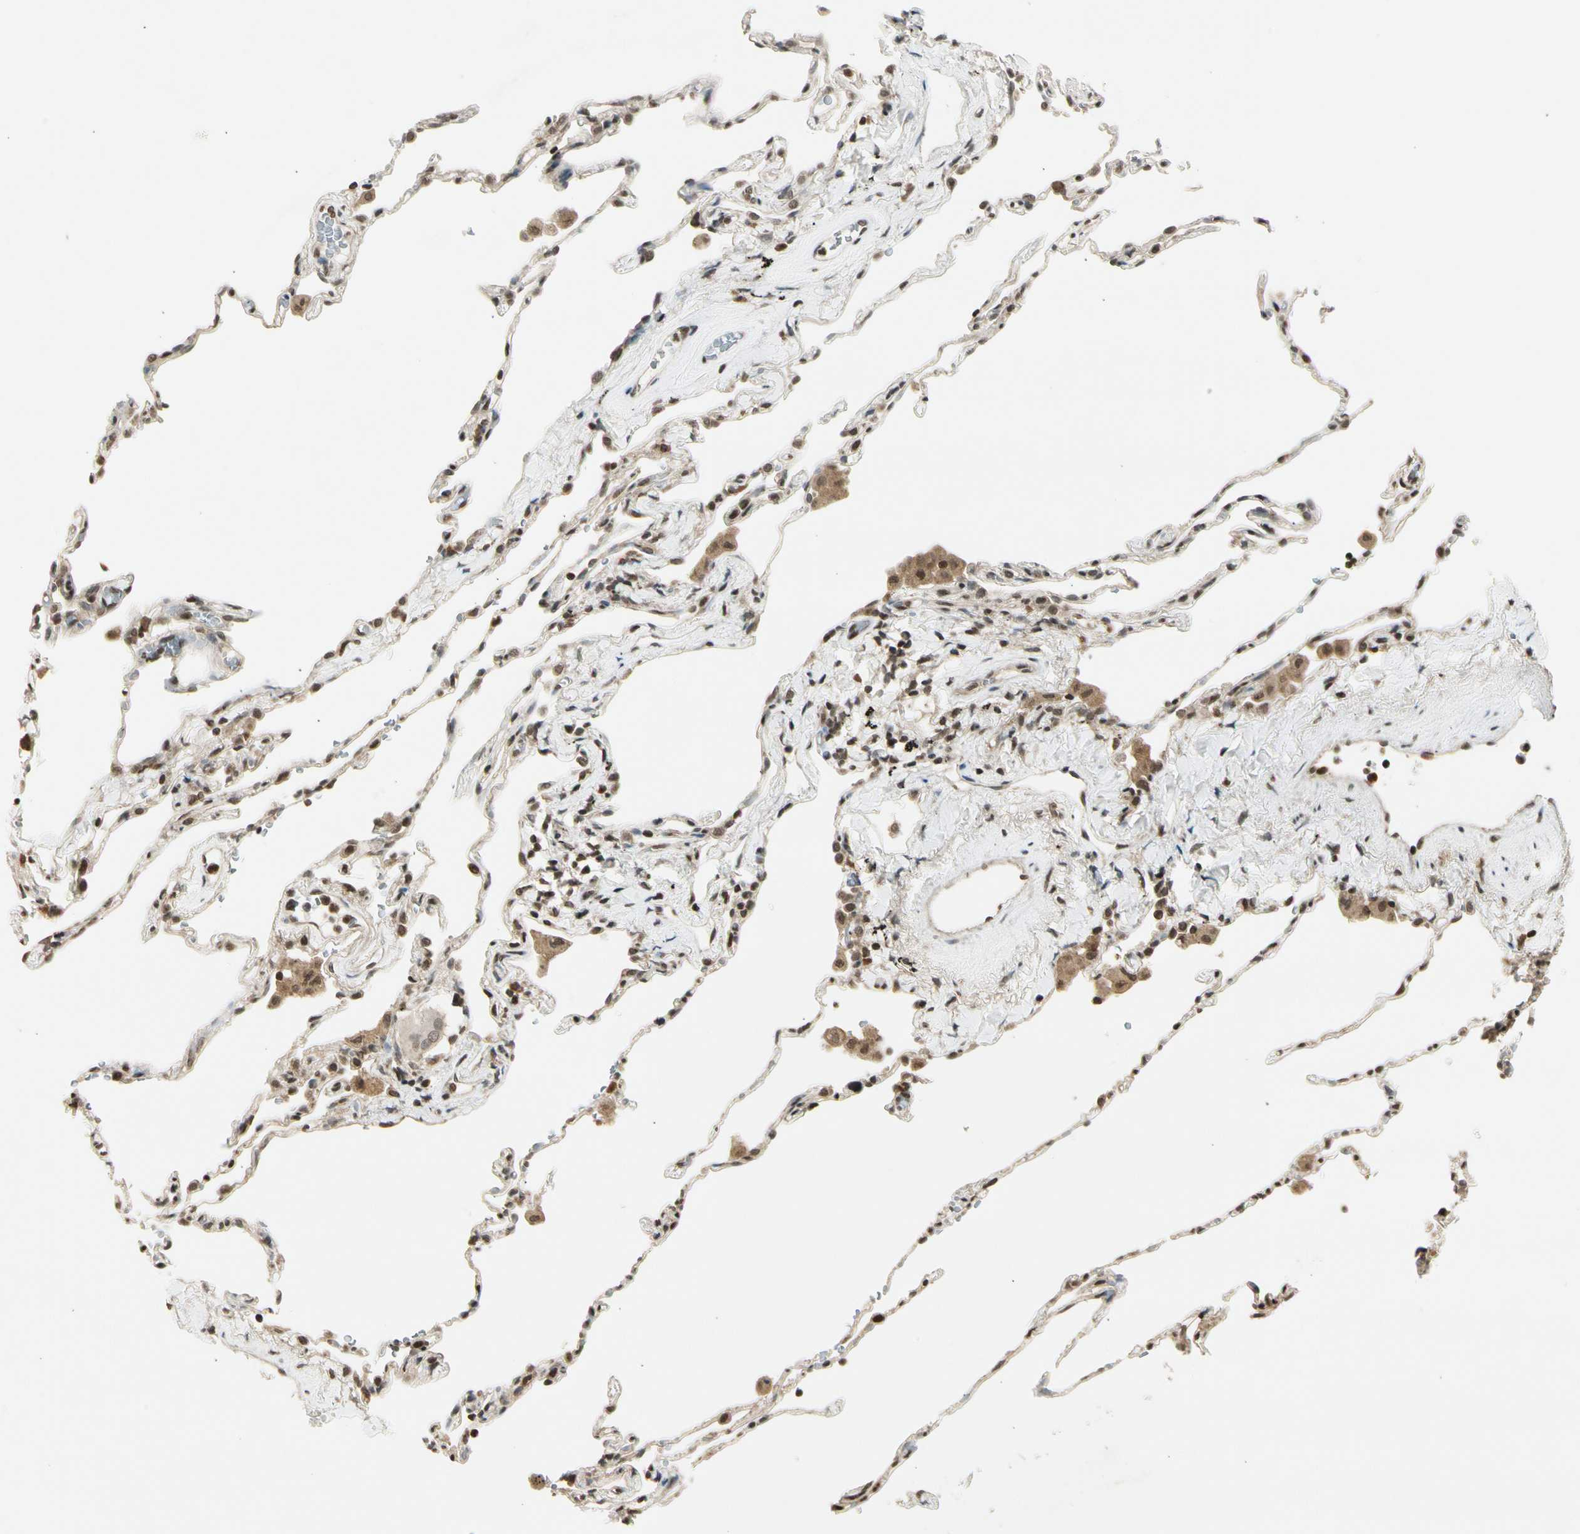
{"staining": {"intensity": "moderate", "quantity": "25%-75%", "location": "cytoplasmic/membranous,nuclear"}, "tissue": "lung", "cell_type": "Alveolar cells", "image_type": "normal", "snomed": [{"axis": "morphology", "description": "Normal tissue, NOS"}, {"axis": "topography", "description": "Lung"}], "caption": "Protein expression analysis of benign lung demonstrates moderate cytoplasmic/membranous,nuclear positivity in about 25%-75% of alveolar cells.", "gene": "SMN2", "patient": {"sex": "male", "age": 59}}